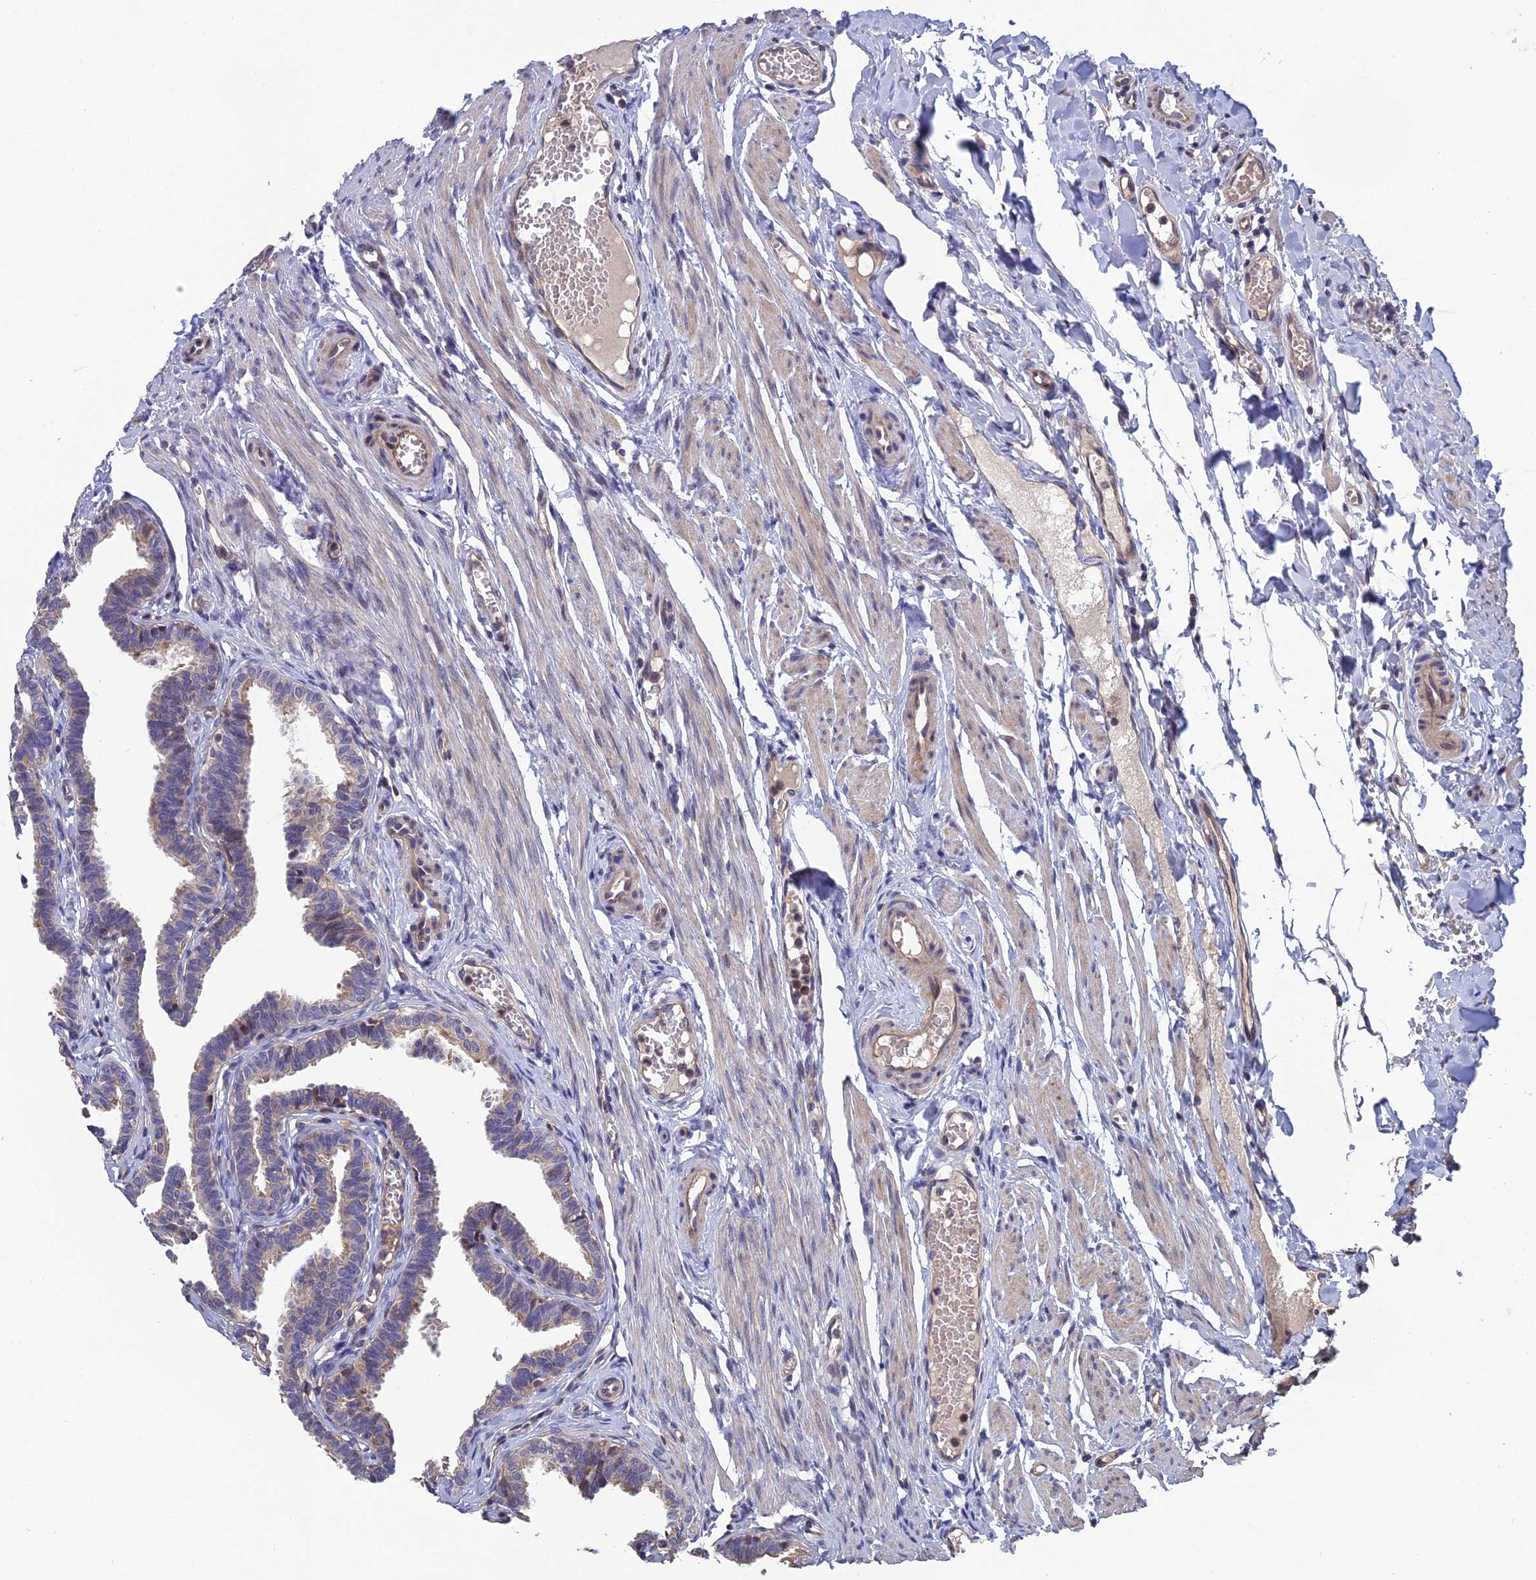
{"staining": {"intensity": "weak", "quantity": "<25%", "location": "cytoplasmic/membranous,nuclear"}, "tissue": "fallopian tube", "cell_type": "Glandular cells", "image_type": "normal", "snomed": [{"axis": "morphology", "description": "Normal tissue, NOS"}, {"axis": "topography", "description": "Fallopian tube"}, {"axis": "topography", "description": "Ovary"}], "caption": "A high-resolution micrograph shows IHC staining of benign fallopian tube, which displays no significant positivity in glandular cells.", "gene": "USP37", "patient": {"sex": "female", "age": 23}}